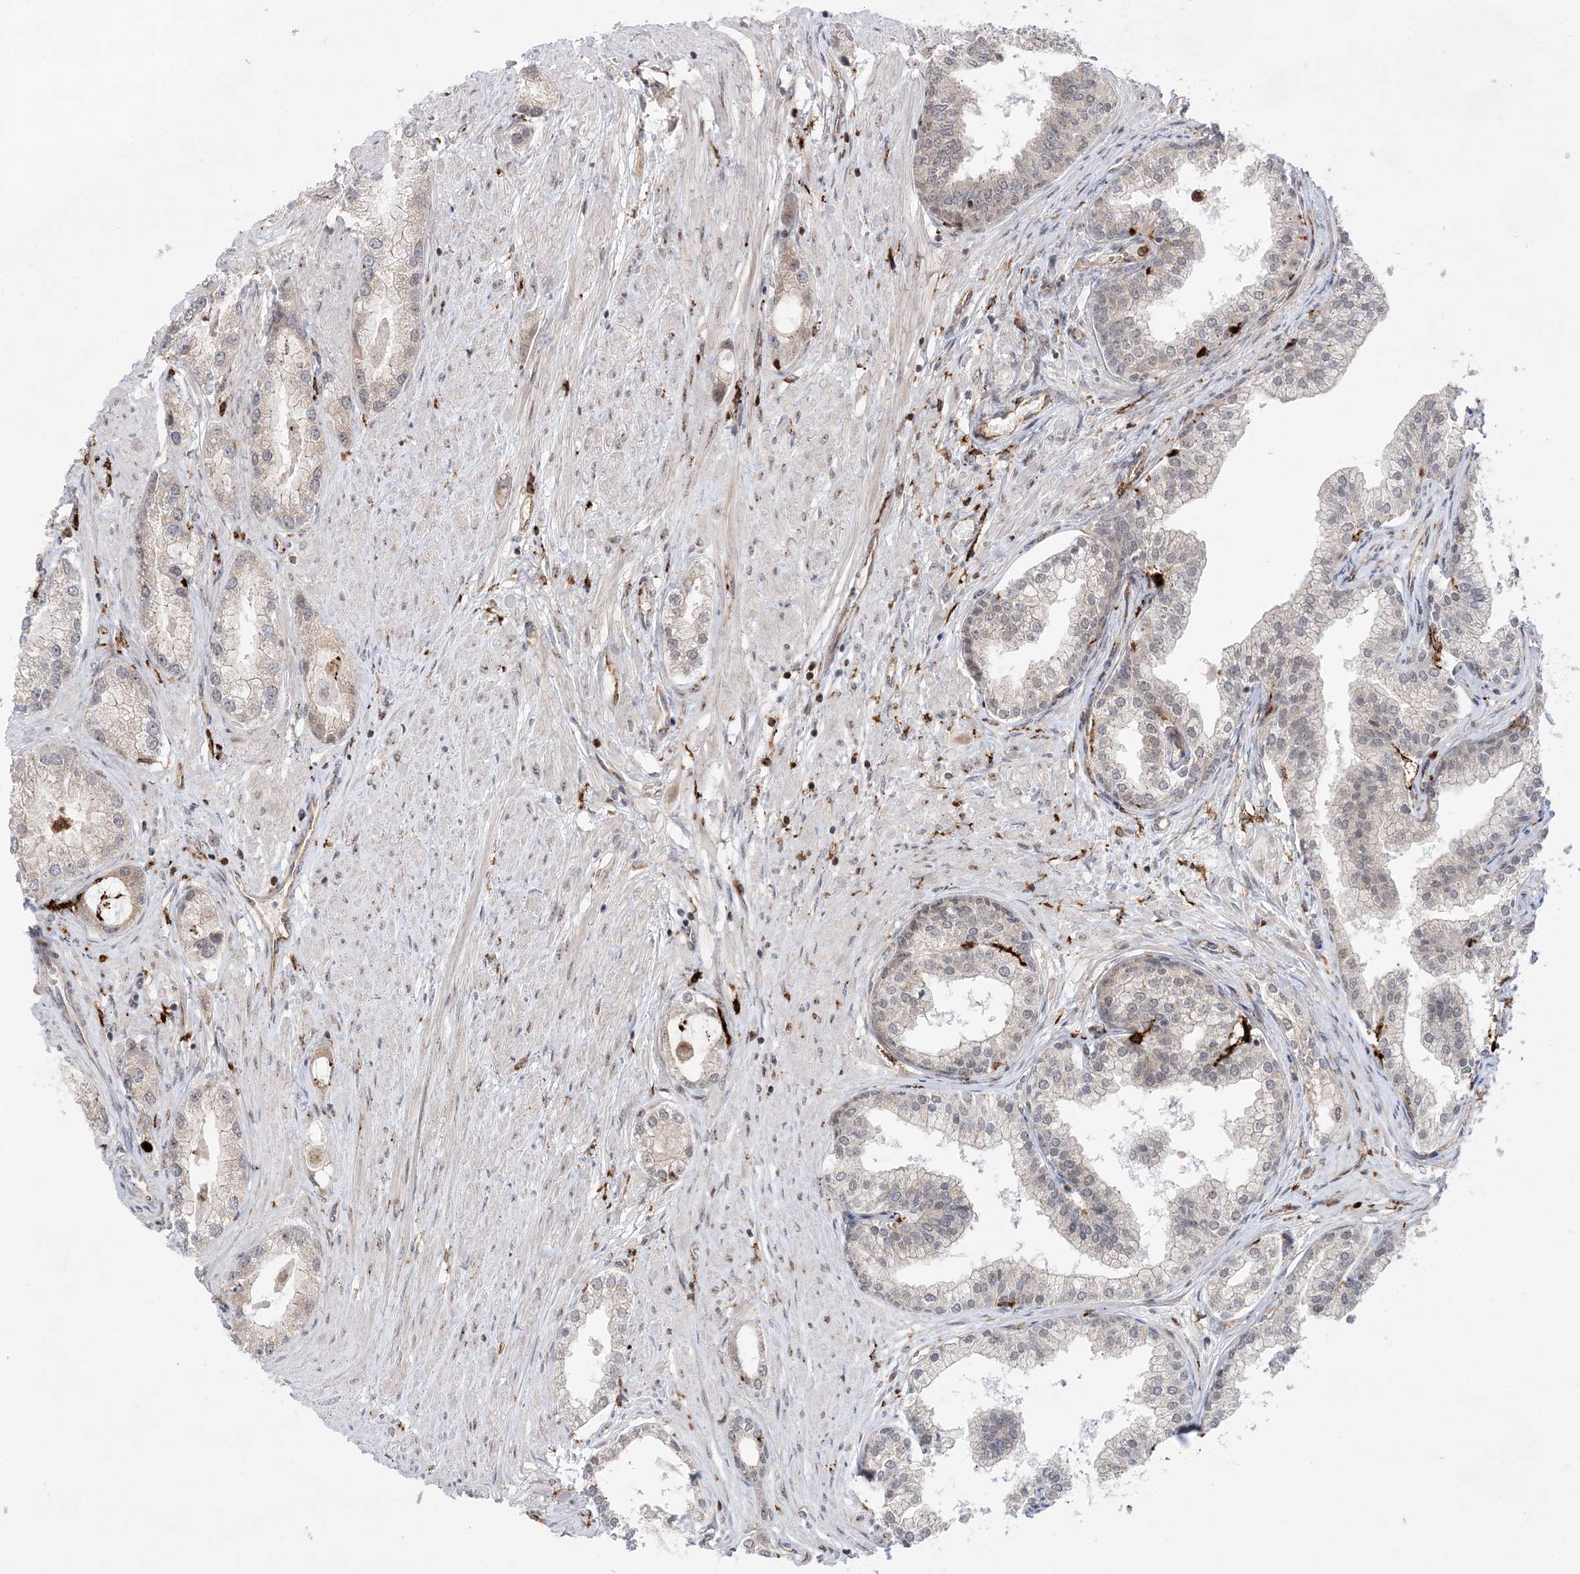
{"staining": {"intensity": "negative", "quantity": "none", "location": "none"}, "tissue": "prostate cancer", "cell_type": "Tumor cells", "image_type": "cancer", "snomed": [{"axis": "morphology", "description": "Adenocarcinoma, Low grade"}, {"axis": "topography", "description": "Prostate"}], "caption": "High power microscopy image of an immunohistochemistry histopathology image of prostate low-grade adenocarcinoma, revealing no significant expression in tumor cells.", "gene": "ANAPC15", "patient": {"sex": "male", "age": 63}}